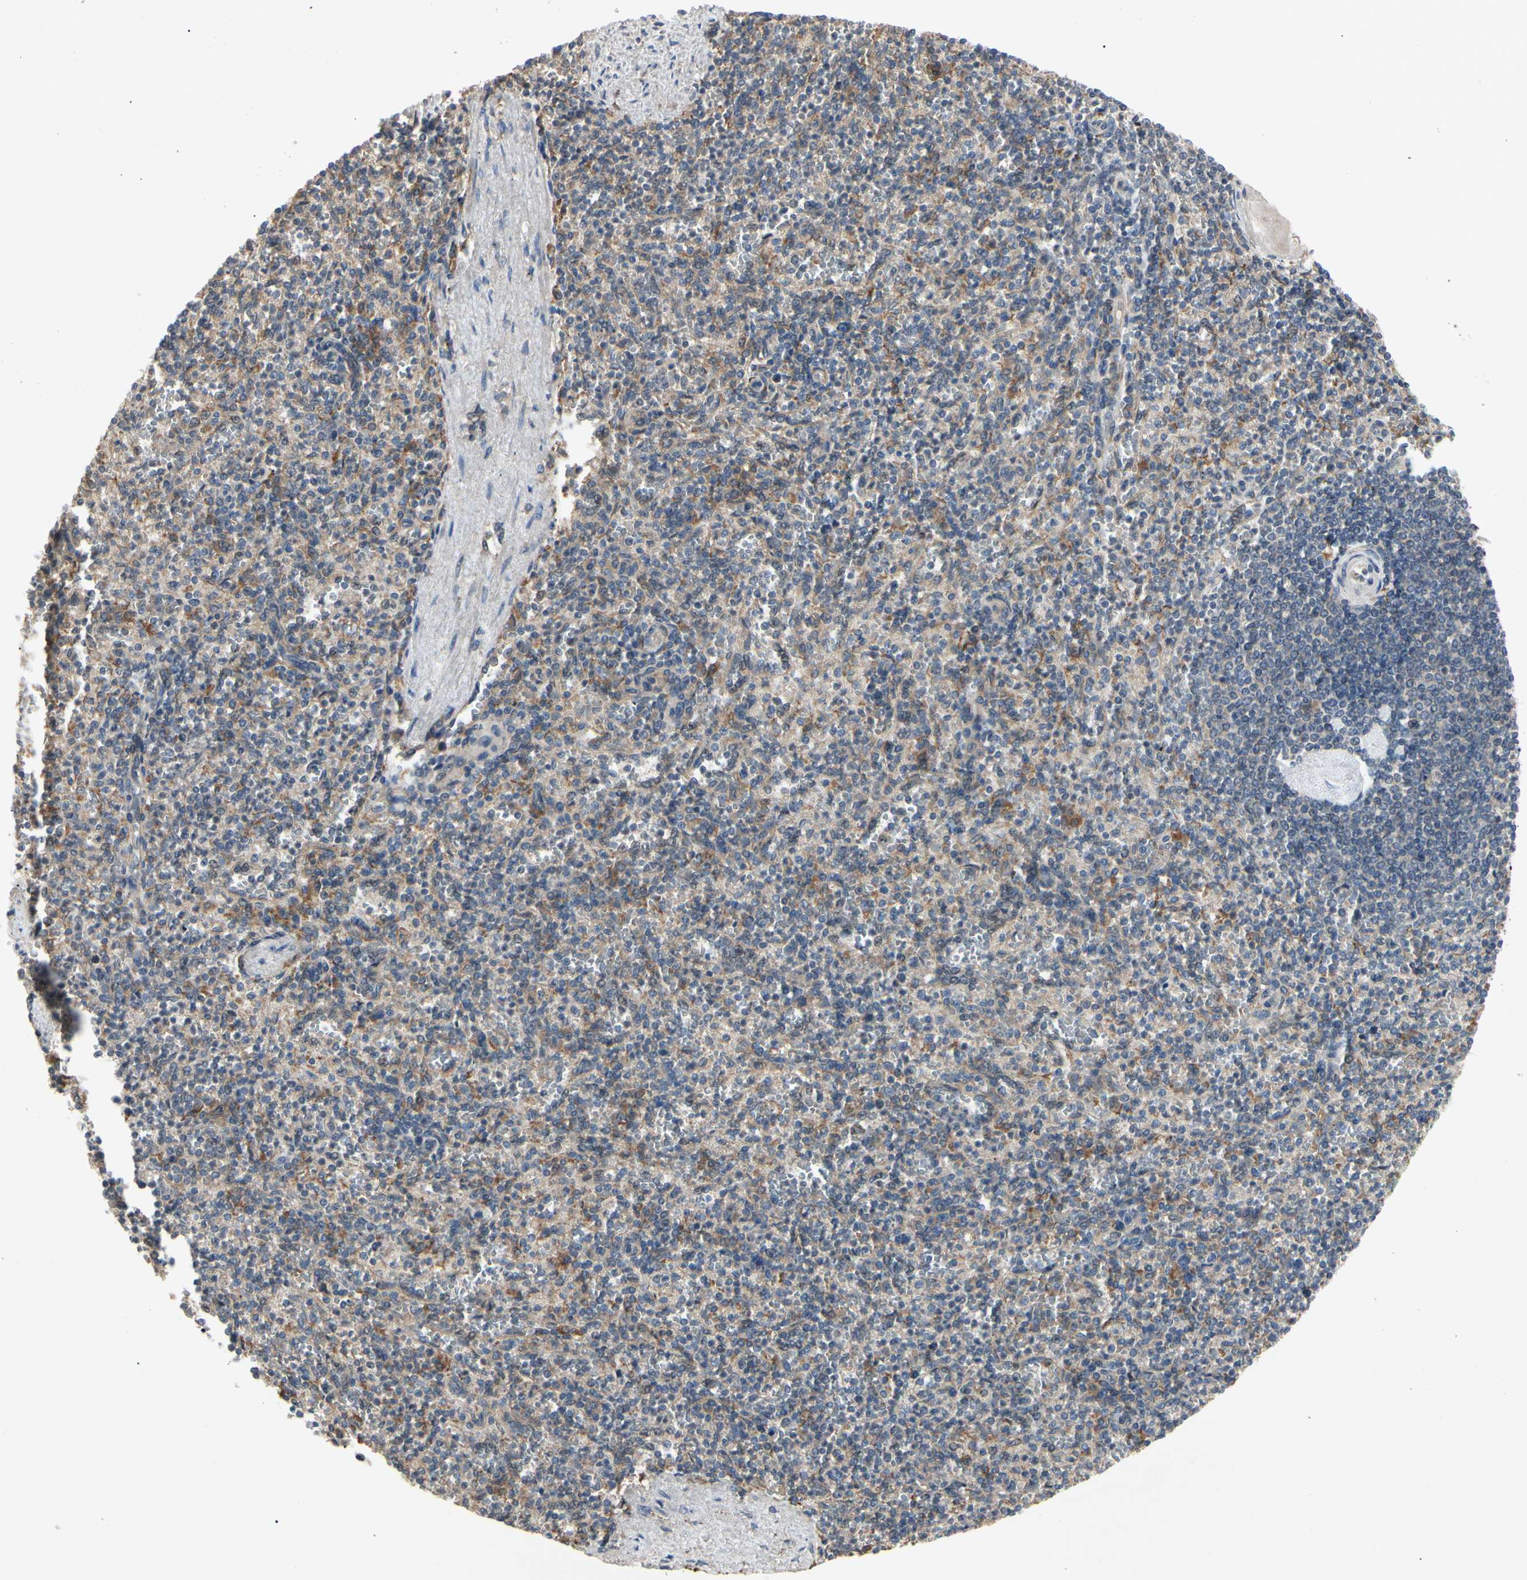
{"staining": {"intensity": "moderate", "quantity": "25%-75%", "location": "cytoplasmic/membranous"}, "tissue": "spleen", "cell_type": "Cells in red pulp", "image_type": "normal", "snomed": [{"axis": "morphology", "description": "Normal tissue, NOS"}, {"axis": "topography", "description": "Spleen"}], "caption": "This photomicrograph shows unremarkable spleen stained with immunohistochemistry (IHC) to label a protein in brown. The cytoplasmic/membranous of cells in red pulp show moderate positivity for the protein. Nuclei are counter-stained blue.", "gene": "RNF14", "patient": {"sex": "female", "age": 74}}